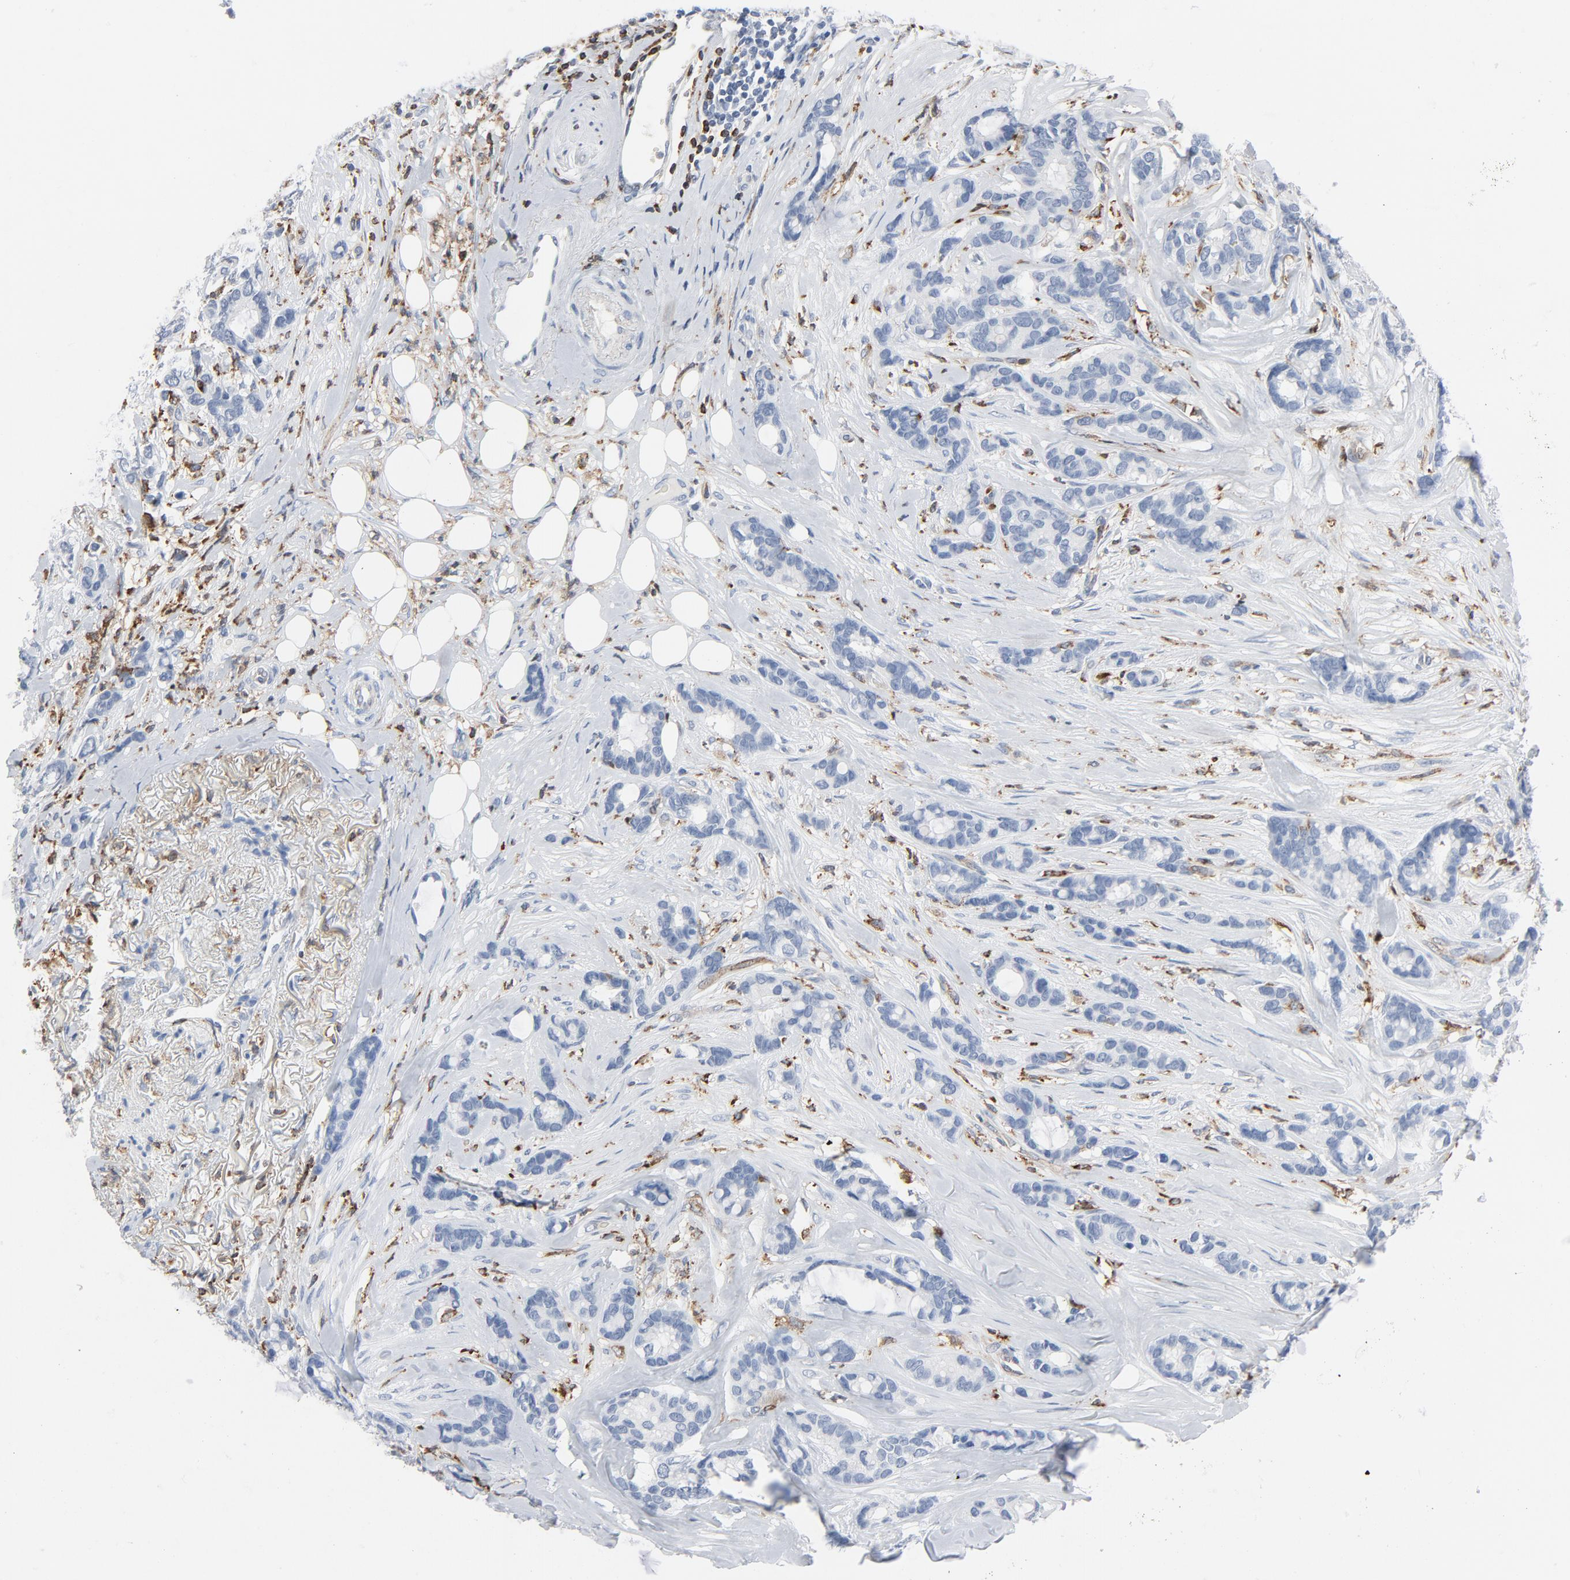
{"staining": {"intensity": "negative", "quantity": "none", "location": "none"}, "tissue": "breast cancer", "cell_type": "Tumor cells", "image_type": "cancer", "snomed": [{"axis": "morphology", "description": "Duct carcinoma"}, {"axis": "topography", "description": "Breast"}], "caption": "High power microscopy micrograph of an immunohistochemistry photomicrograph of intraductal carcinoma (breast), revealing no significant staining in tumor cells.", "gene": "LCP2", "patient": {"sex": "female", "age": 87}}